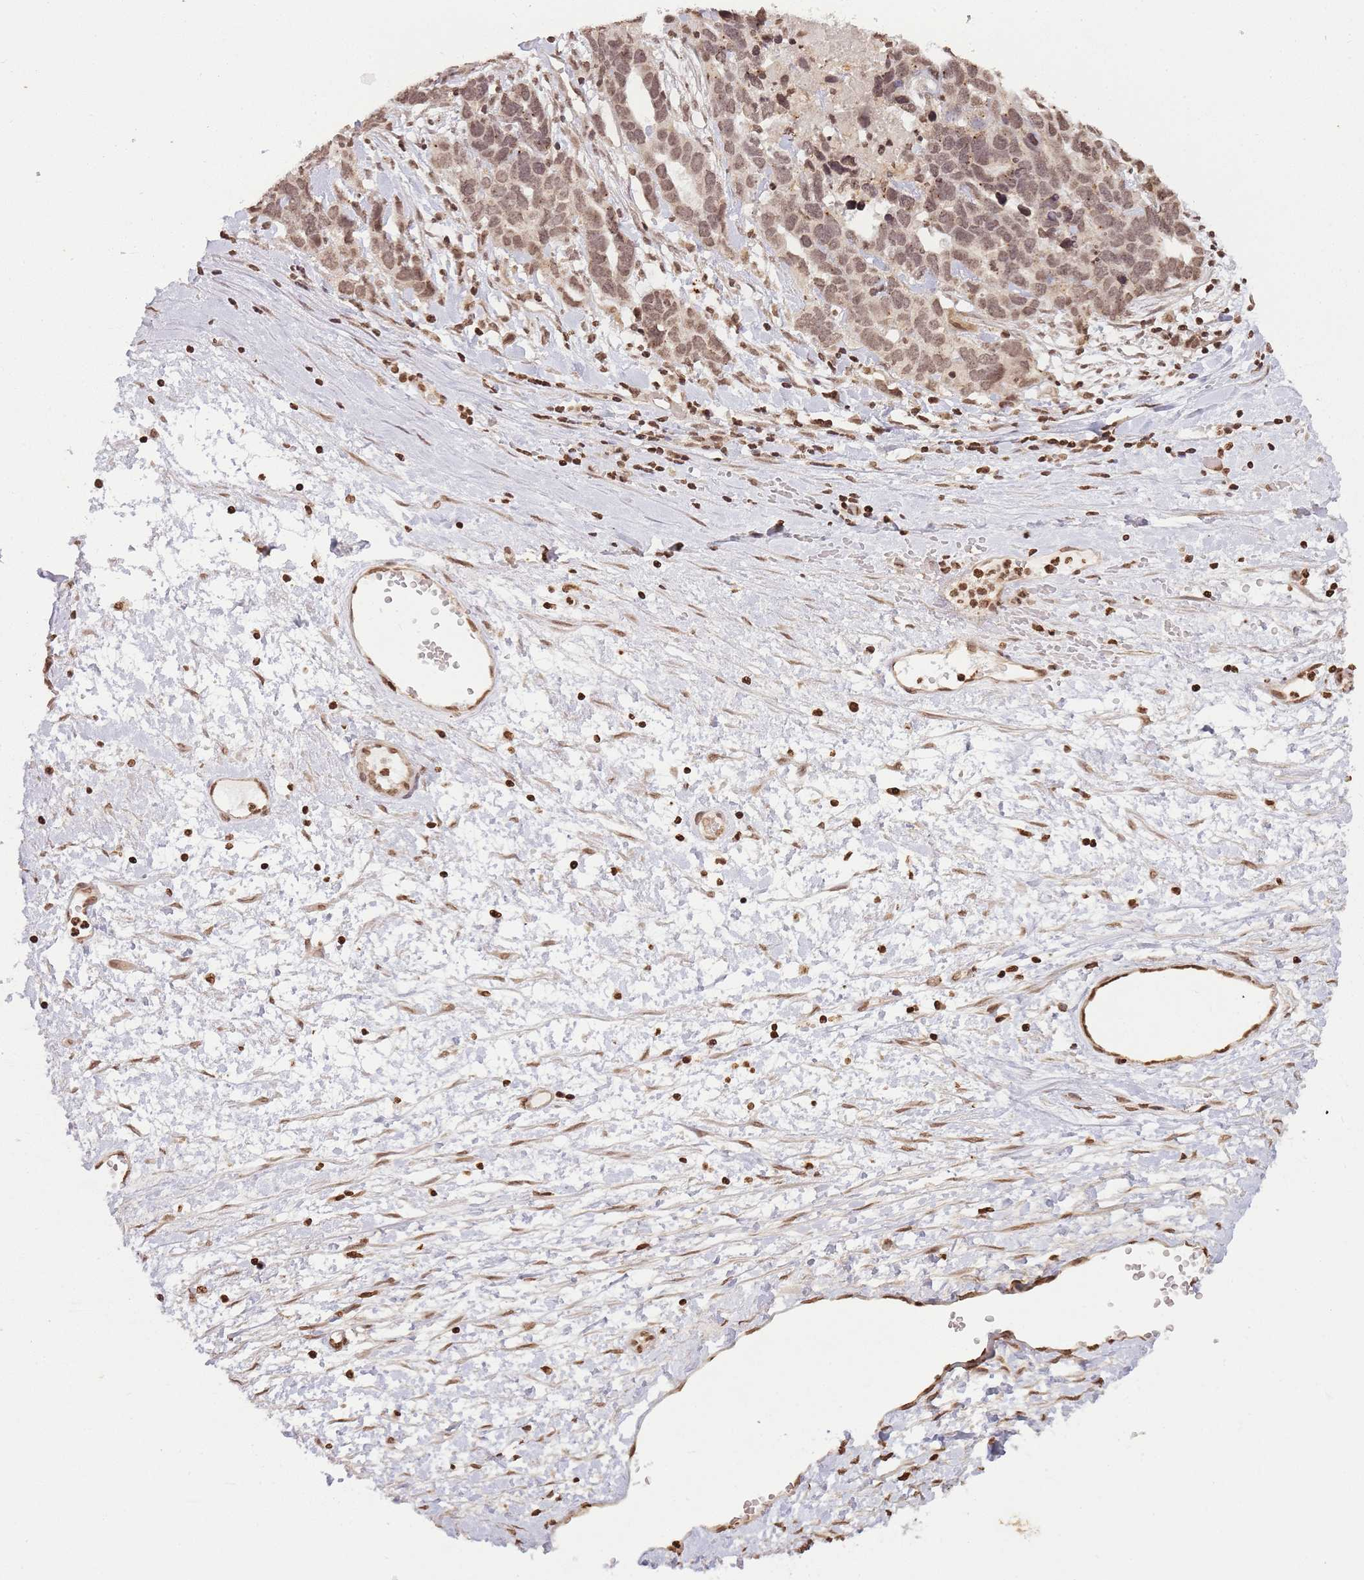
{"staining": {"intensity": "moderate", "quantity": ">75%", "location": "nuclear"}, "tissue": "ovarian cancer", "cell_type": "Tumor cells", "image_type": "cancer", "snomed": [{"axis": "morphology", "description": "Cystadenocarcinoma, serous, NOS"}, {"axis": "topography", "description": "Ovary"}], "caption": "High-power microscopy captured an IHC histopathology image of ovarian cancer (serous cystadenocarcinoma), revealing moderate nuclear positivity in about >75% of tumor cells. (IHC, brightfield microscopy, high magnification).", "gene": "WWTR1", "patient": {"sex": "female", "age": 54}}